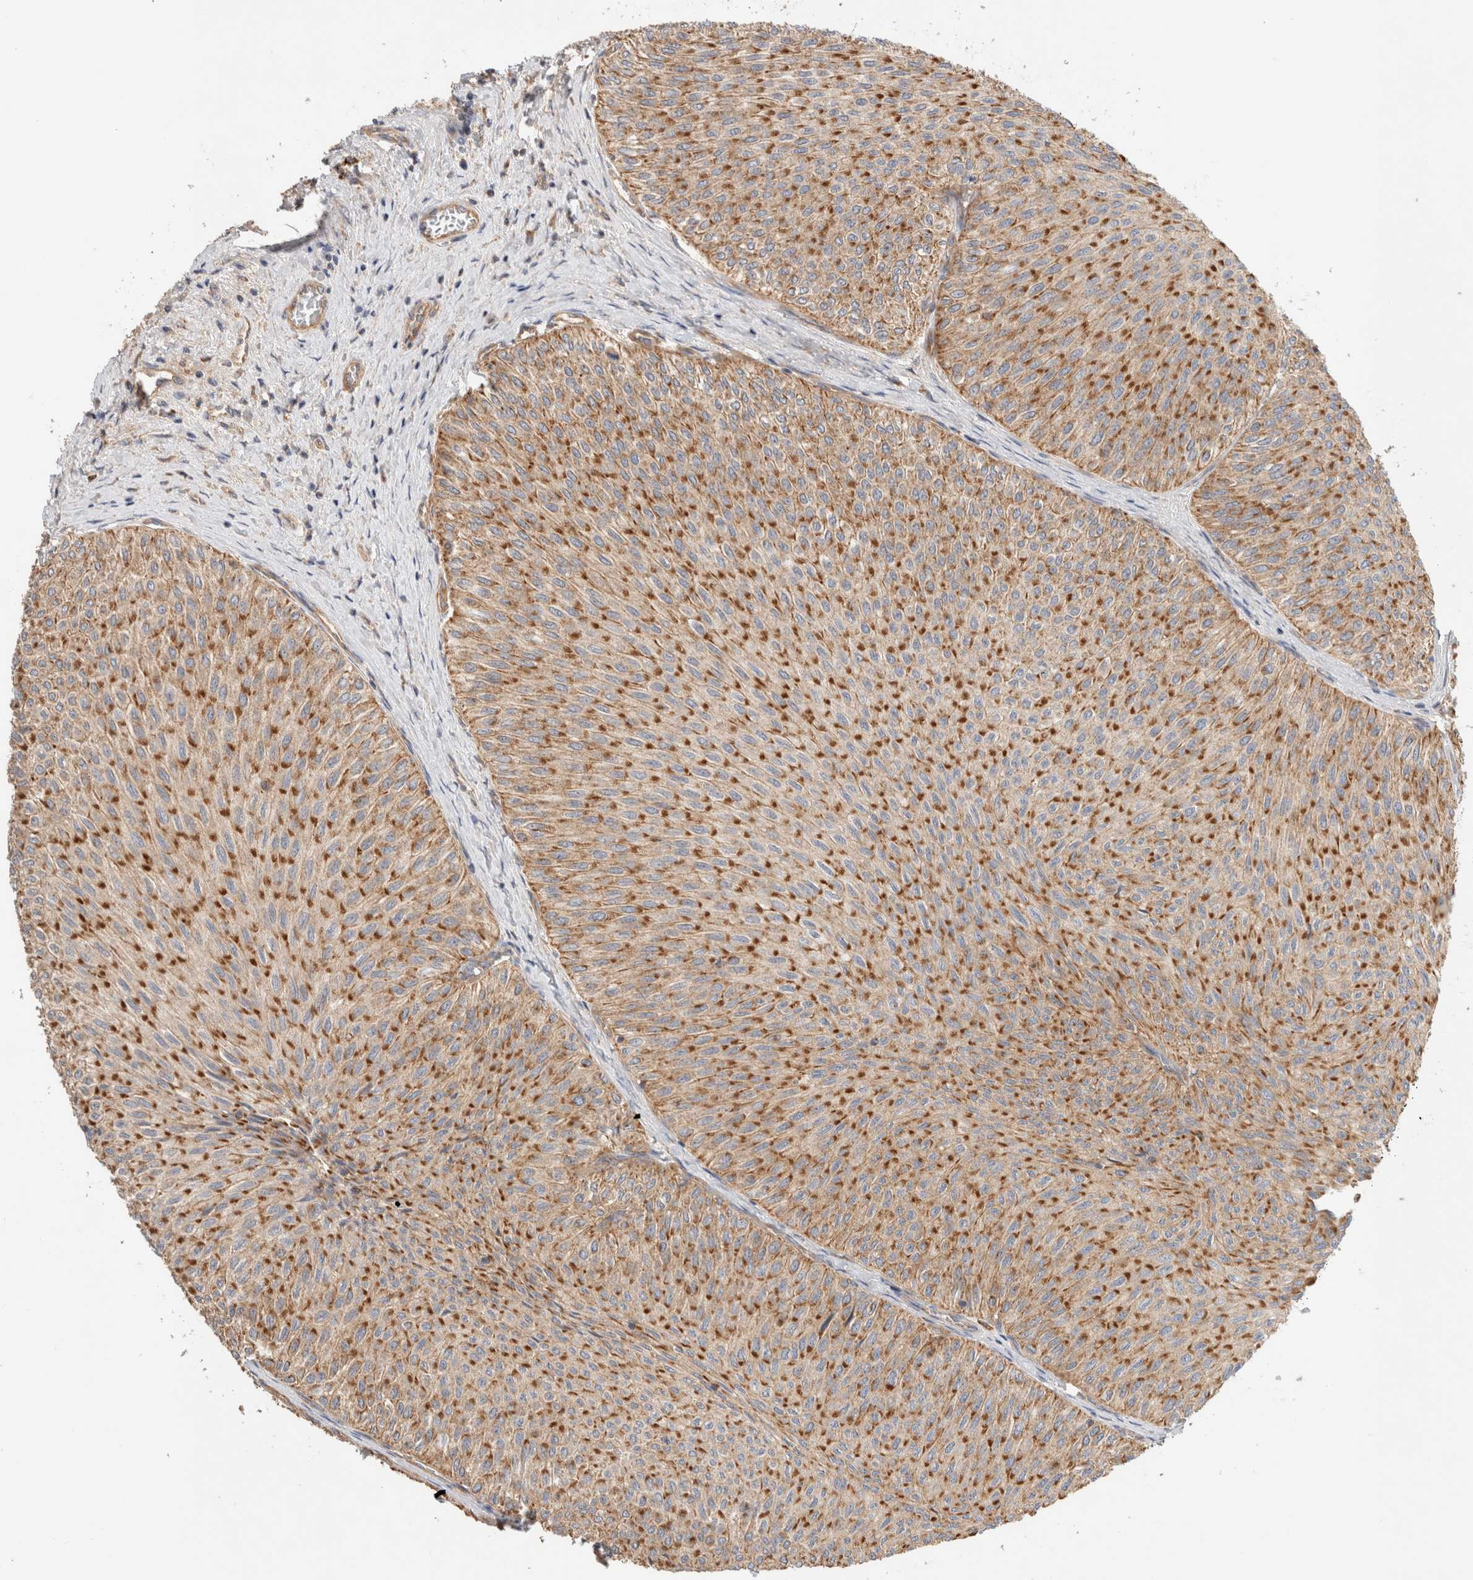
{"staining": {"intensity": "strong", "quantity": ">75%", "location": "cytoplasmic/membranous"}, "tissue": "urothelial cancer", "cell_type": "Tumor cells", "image_type": "cancer", "snomed": [{"axis": "morphology", "description": "Urothelial carcinoma, Low grade"}, {"axis": "topography", "description": "Urinary bladder"}], "caption": "Protein expression analysis of human urothelial cancer reveals strong cytoplasmic/membranous positivity in approximately >75% of tumor cells.", "gene": "B3GNTL1", "patient": {"sex": "male", "age": 78}}